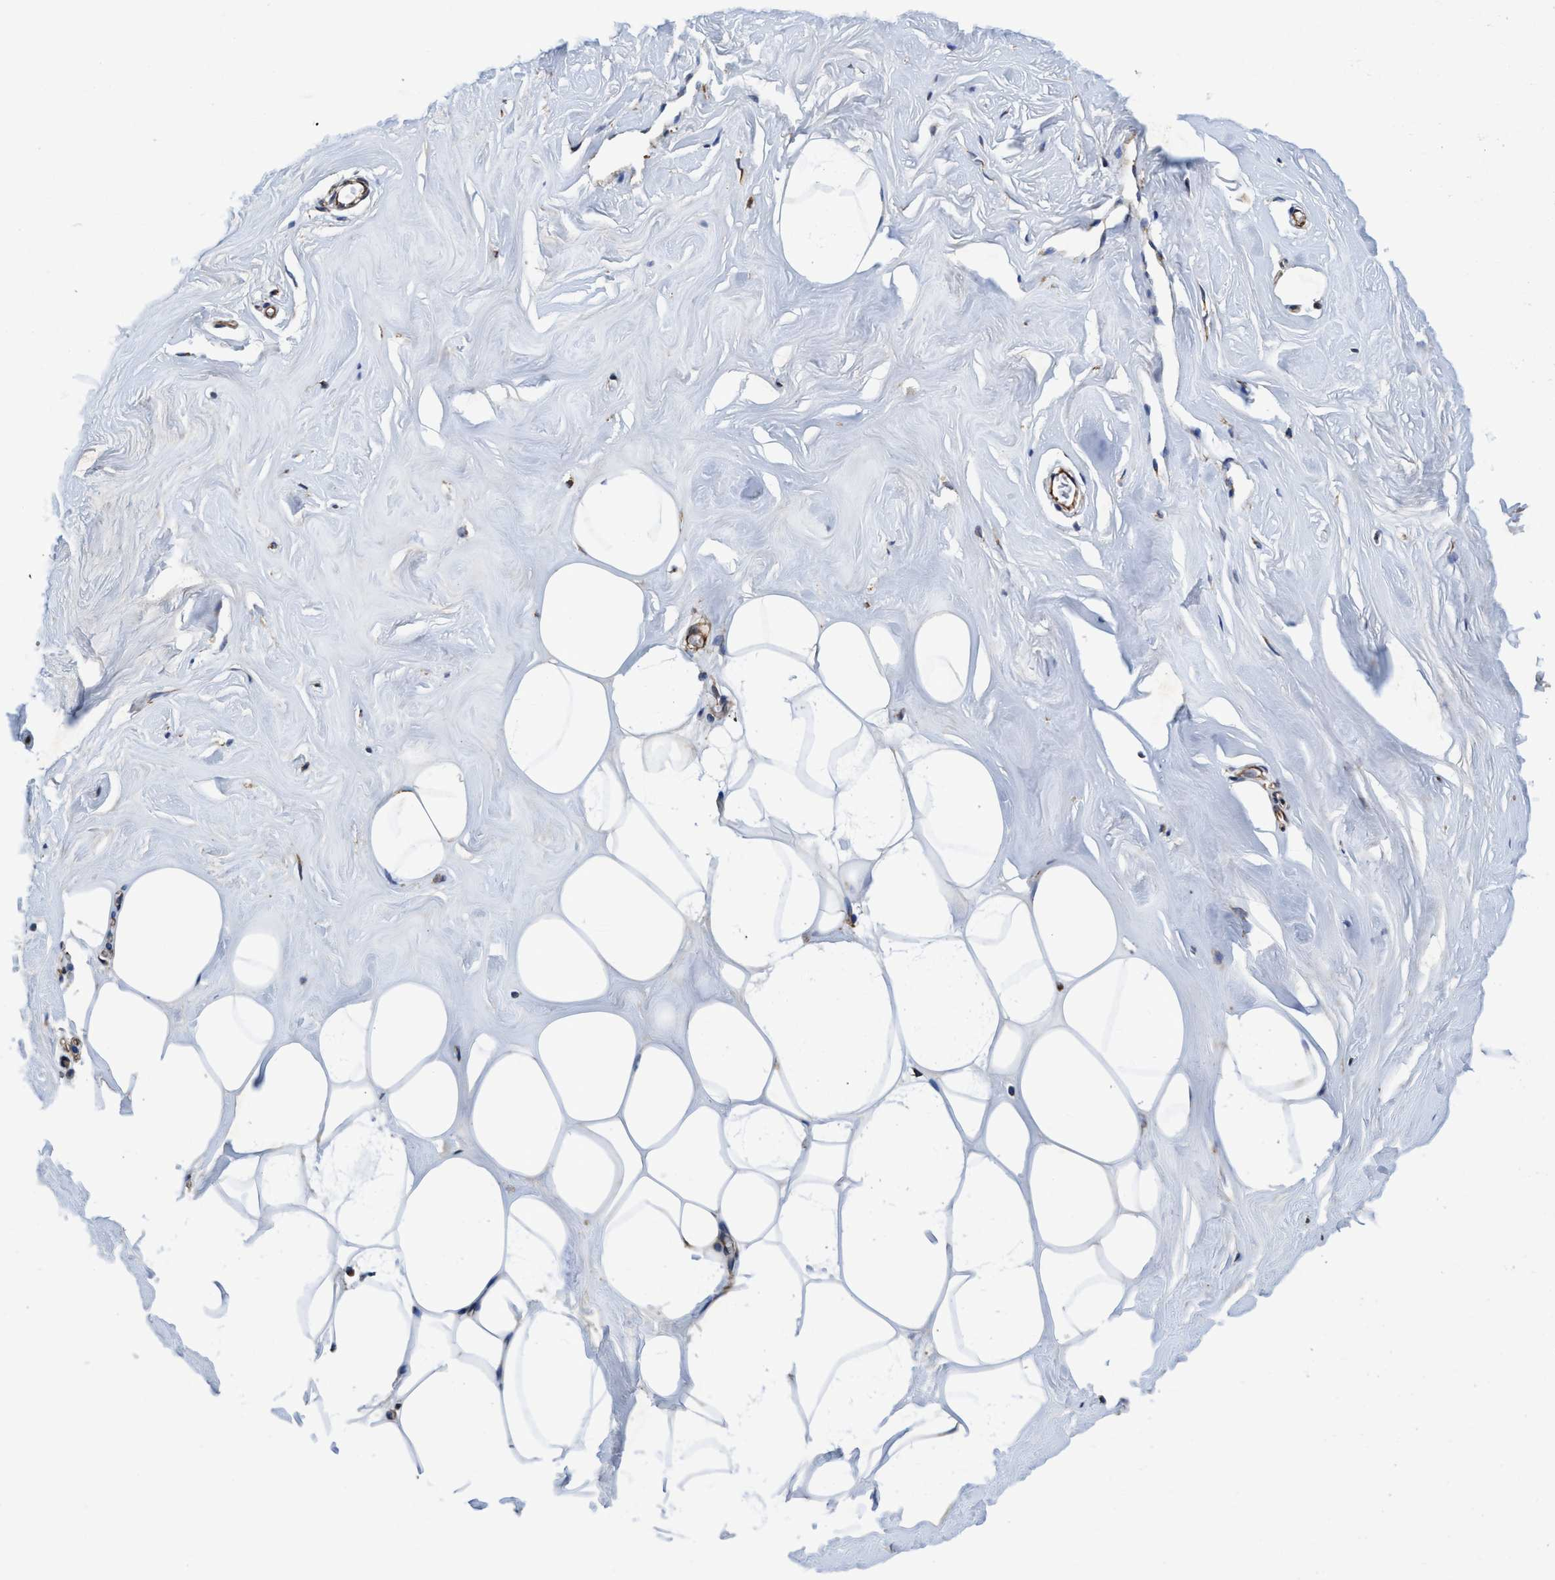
{"staining": {"intensity": "negative", "quantity": "none", "location": "none"}, "tissue": "adipose tissue", "cell_type": "Adipocytes", "image_type": "normal", "snomed": [{"axis": "morphology", "description": "Normal tissue, NOS"}, {"axis": "morphology", "description": "Fibrosis, NOS"}, {"axis": "topography", "description": "Breast"}, {"axis": "topography", "description": "Adipose tissue"}], "caption": "Immunohistochemical staining of normal adipose tissue reveals no significant expression in adipocytes.", "gene": "ENDOG", "patient": {"sex": "female", "age": 39}}